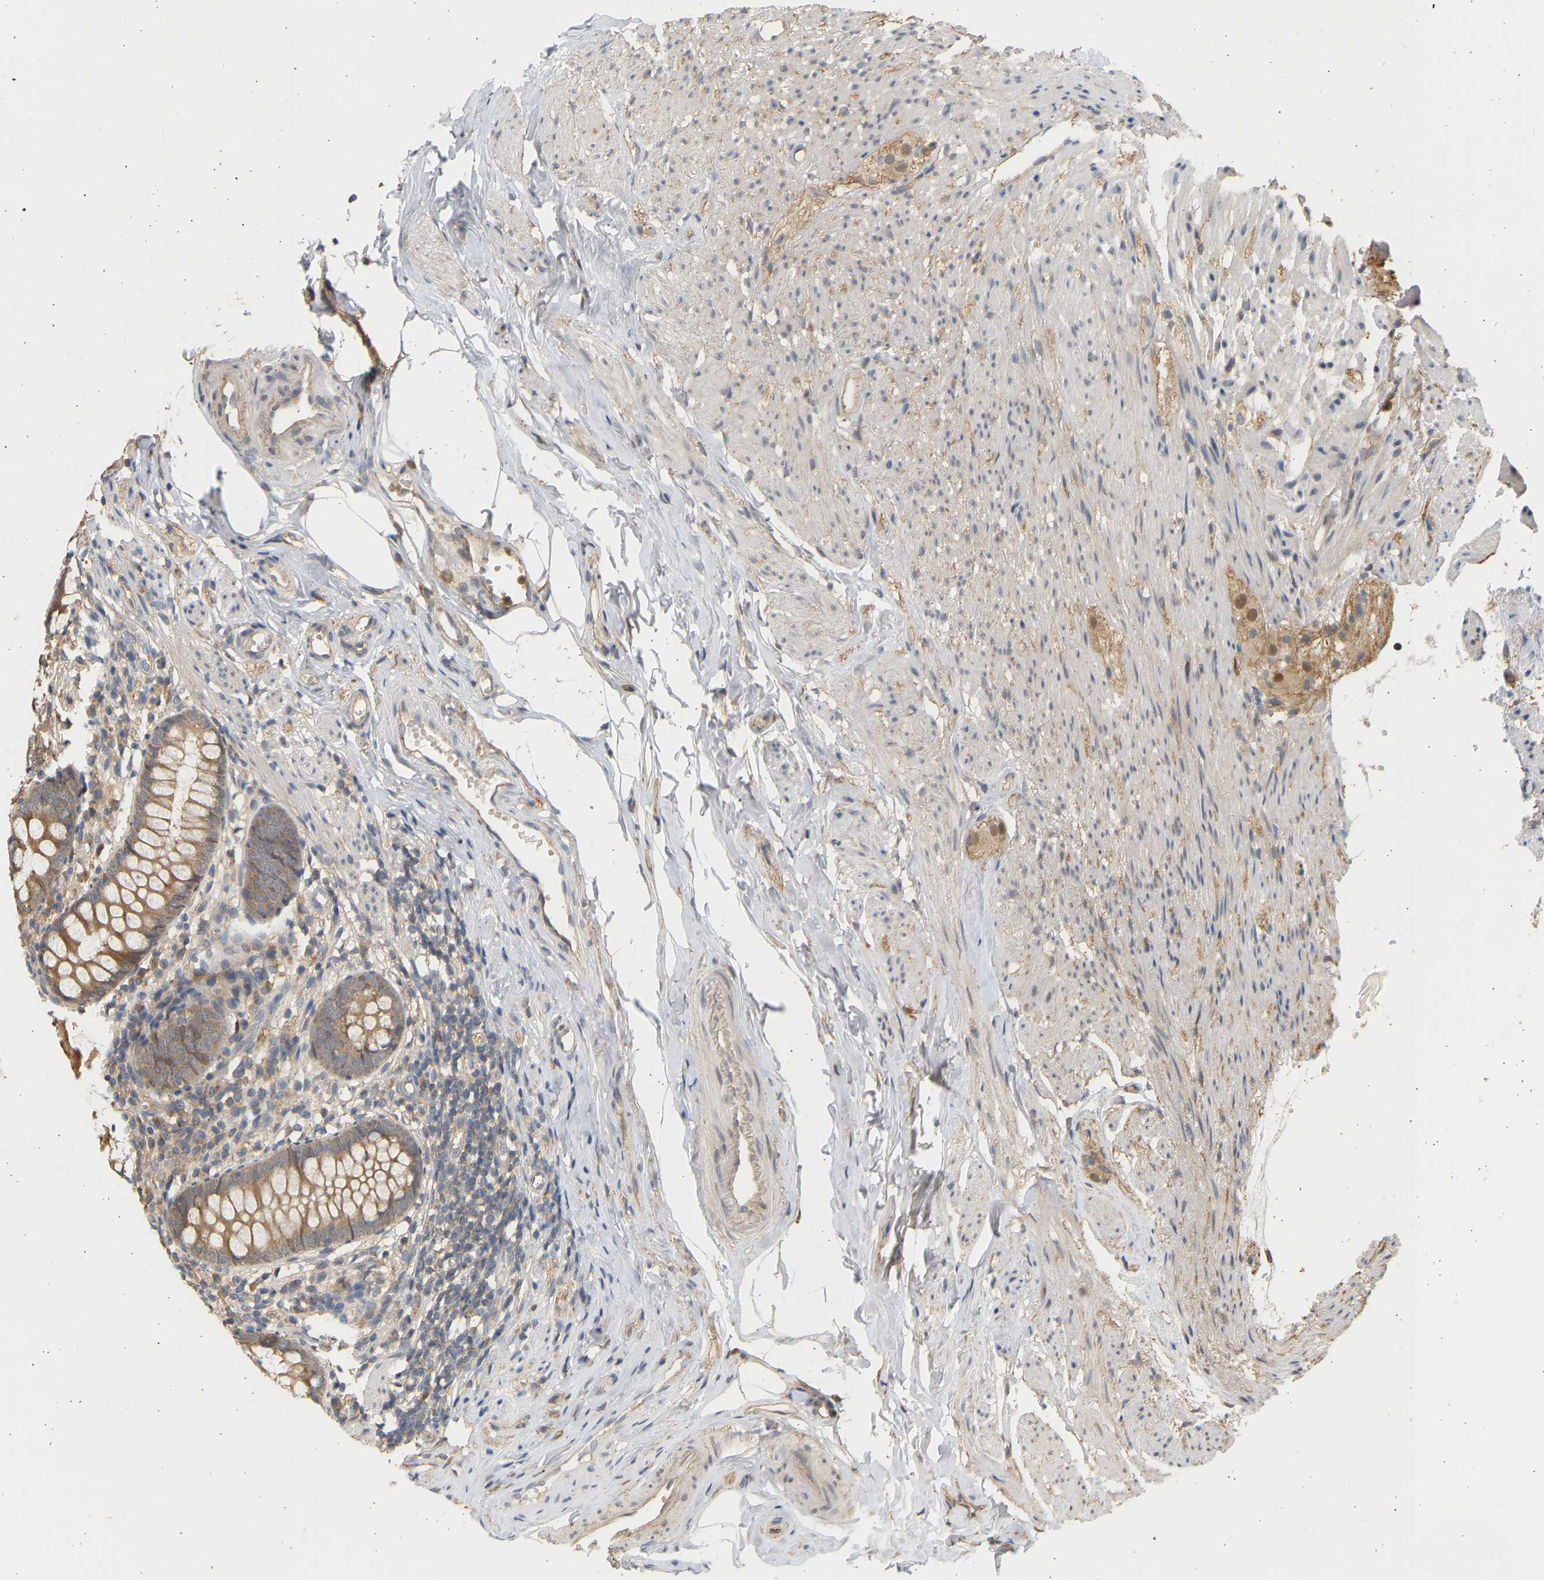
{"staining": {"intensity": "moderate", "quantity": ">75%", "location": "cytoplasmic/membranous"}, "tissue": "appendix", "cell_type": "Glandular cells", "image_type": "normal", "snomed": [{"axis": "morphology", "description": "Normal tissue, NOS"}, {"axis": "topography", "description": "Appendix"}], "caption": "This image demonstrates benign appendix stained with immunohistochemistry (IHC) to label a protein in brown. The cytoplasmic/membranous of glandular cells show moderate positivity for the protein. Nuclei are counter-stained blue.", "gene": "B4GALT6", "patient": {"sex": "female", "age": 77}}